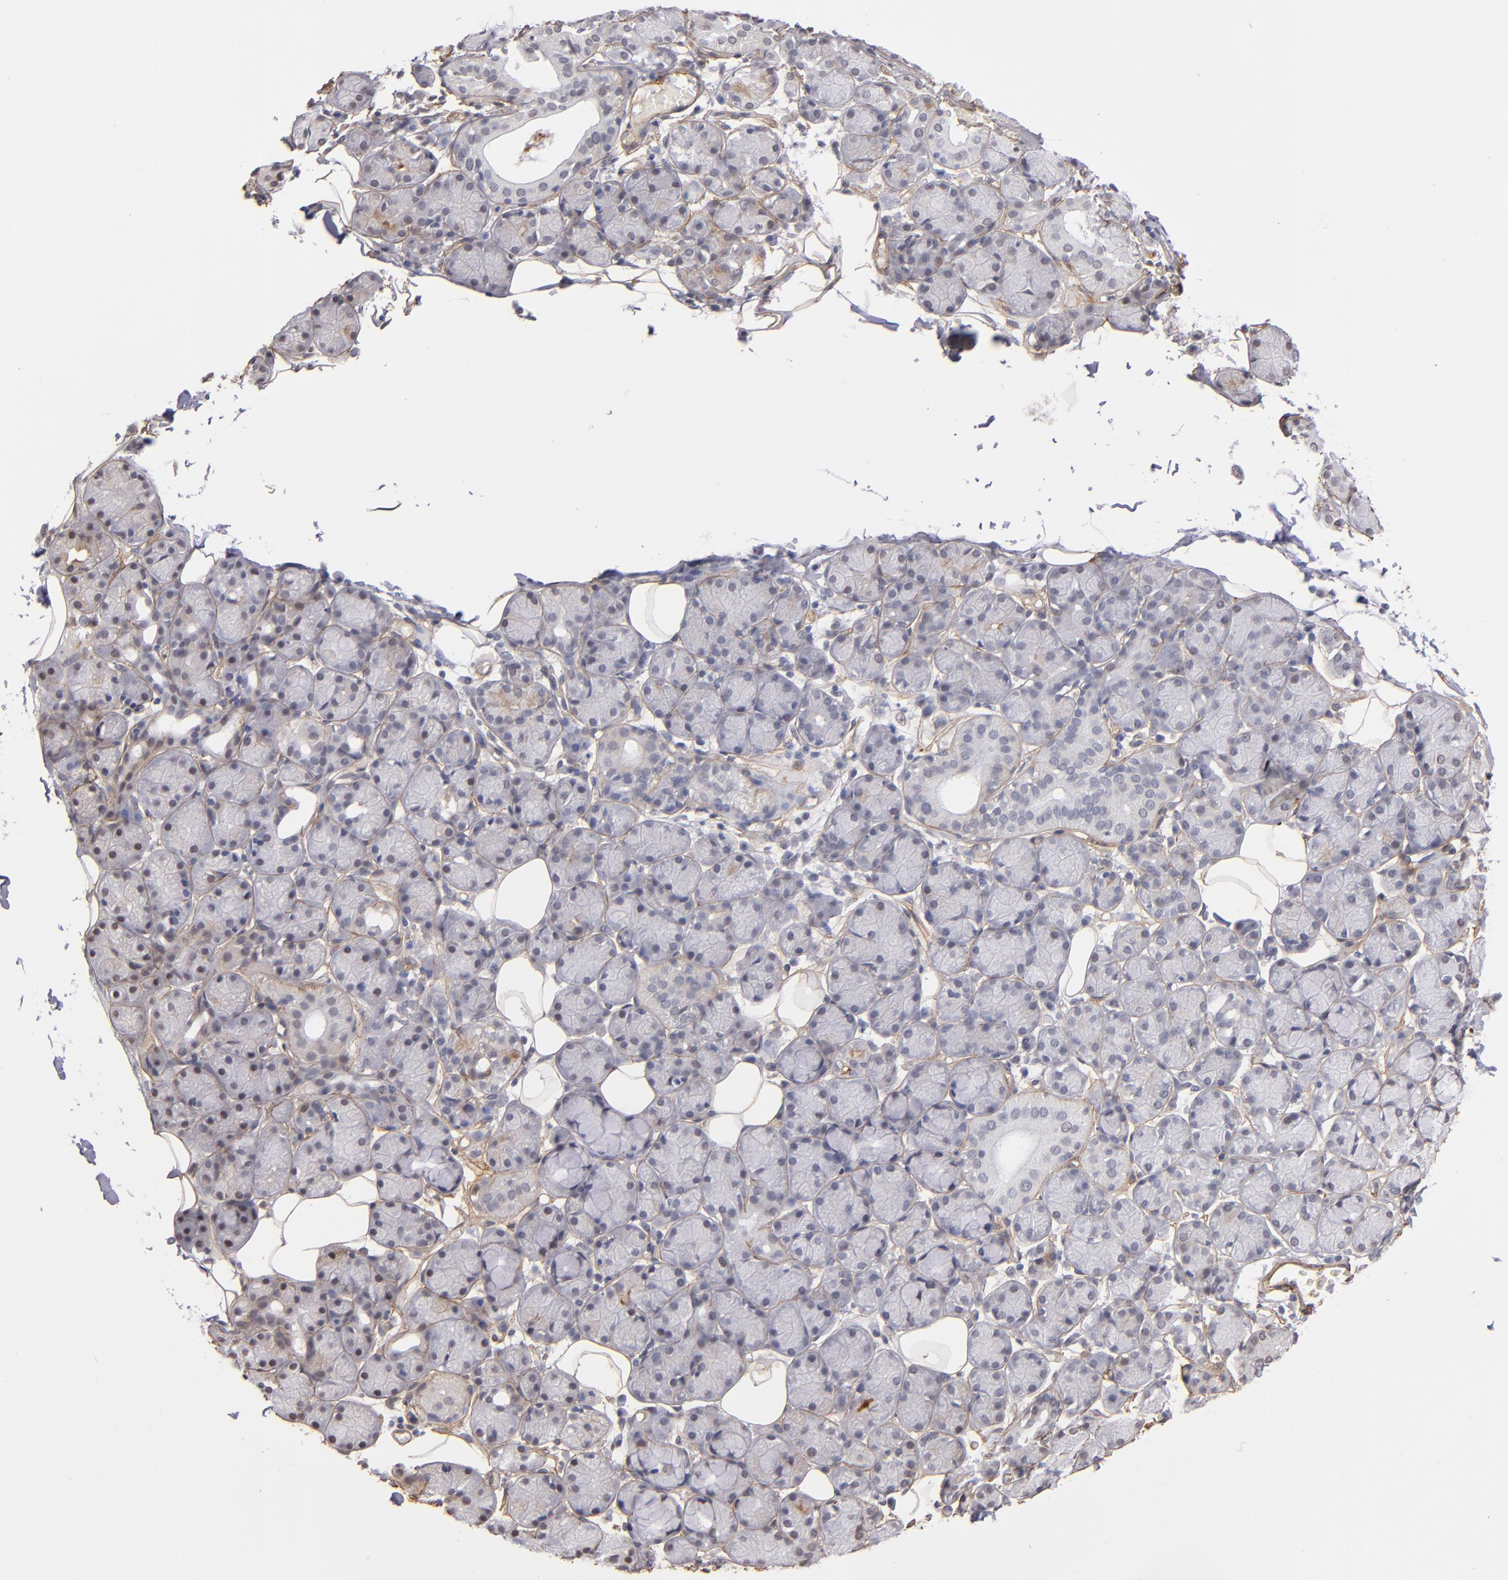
{"staining": {"intensity": "weak", "quantity": "25%-75%", "location": "cytoplasmic/membranous"}, "tissue": "salivary gland", "cell_type": "Glandular cells", "image_type": "normal", "snomed": [{"axis": "morphology", "description": "Normal tissue, NOS"}, {"axis": "topography", "description": "Salivary gland"}], "caption": "The micrograph exhibits immunohistochemical staining of unremarkable salivary gland. There is weak cytoplasmic/membranous staining is present in approximately 25%-75% of glandular cells.", "gene": "LAMC1", "patient": {"sex": "male", "age": 54}}